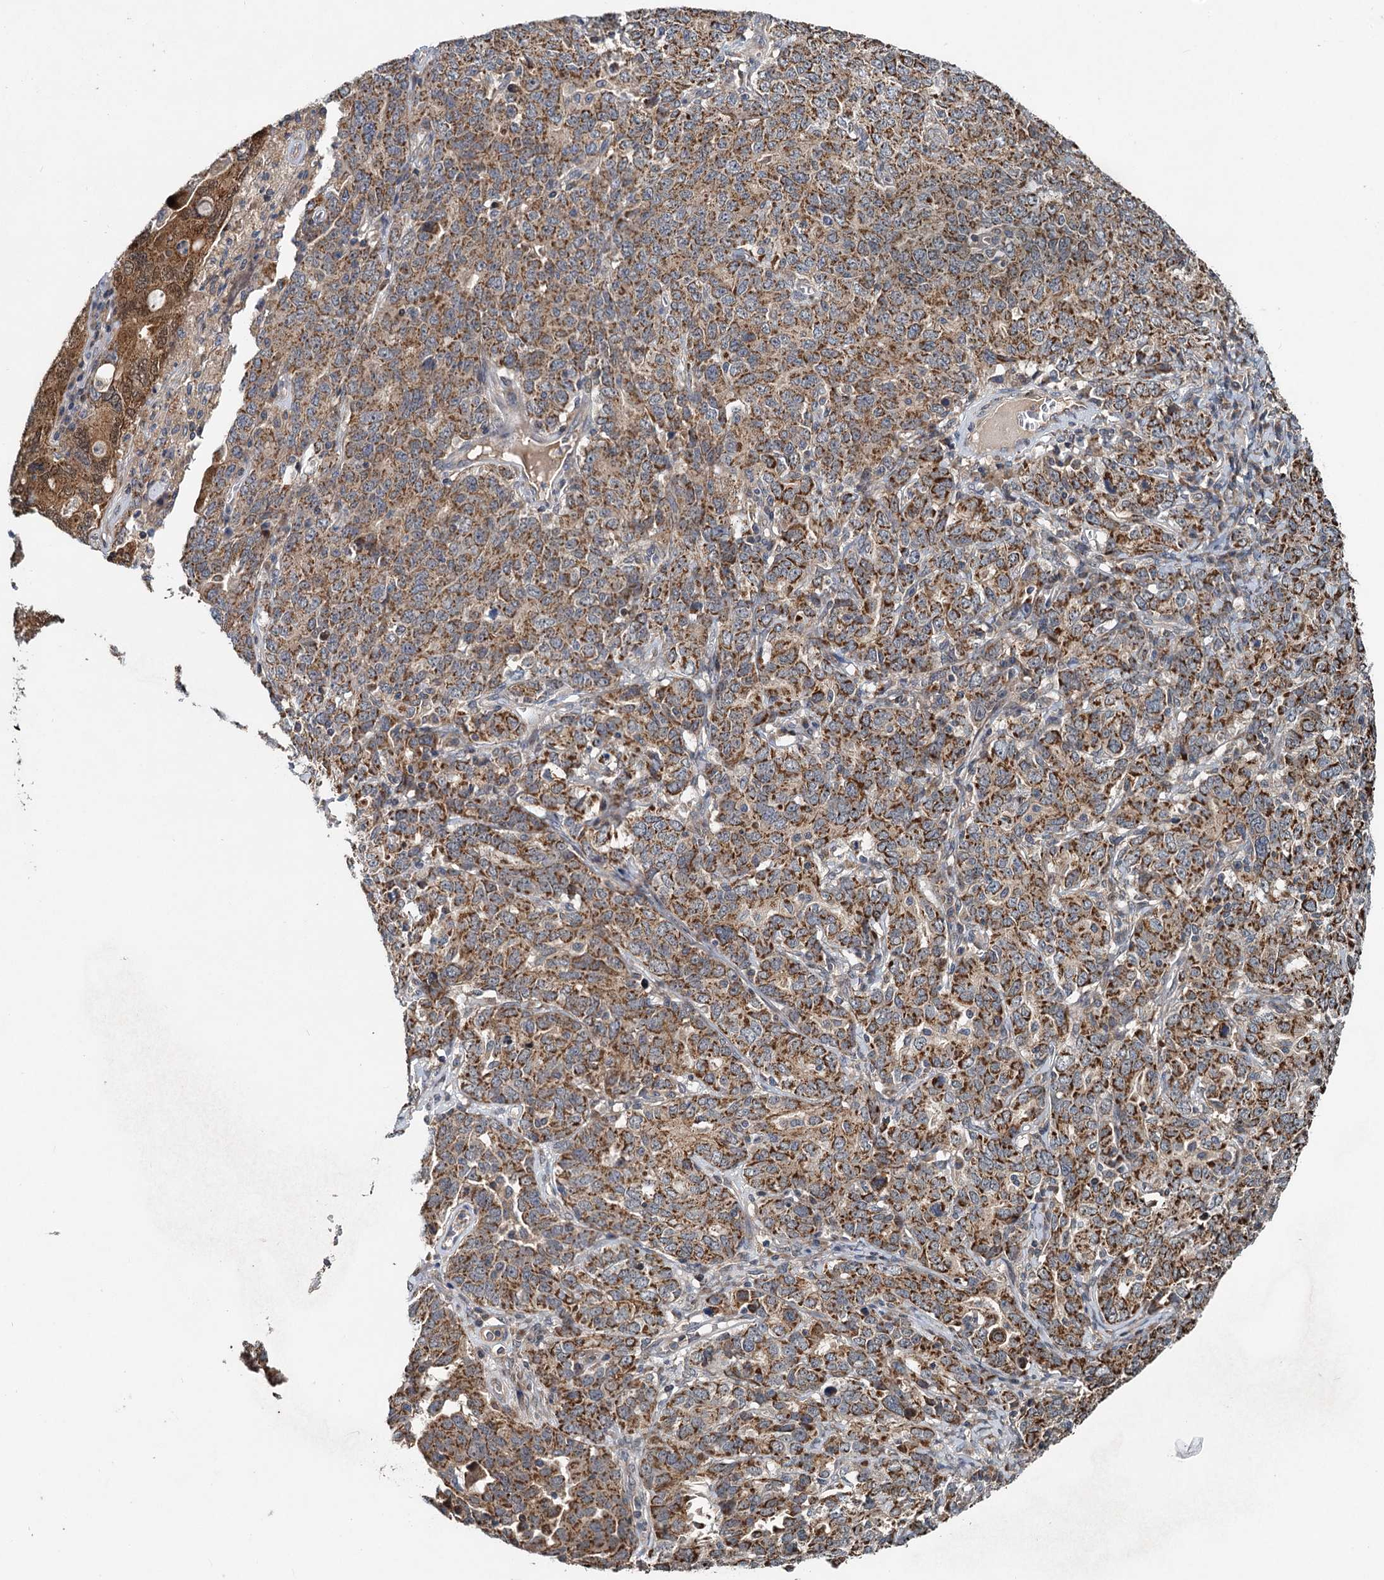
{"staining": {"intensity": "moderate", "quantity": ">75%", "location": "cytoplasmic/membranous"}, "tissue": "ovarian cancer", "cell_type": "Tumor cells", "image_type": "cancer", "snomed": [{"axis": "morphology", "description": "Carcinoma, endometroid"}, {"axis": "topography", "description": "Ovary"}], "caption": "IHC of human endometroid carcinoma (ovarian) shows medium levels of moderate cytoplasmic/membranous expression in approximately >75% of tumor cells. (Stains: DAB (3,3'-diaminobenzidine) in brown, nuclei in blue, Microscopy: brightfield microscopy at high magnification).", "gene": "OTUB1", "patient": {"sex": "female", "age": 62}}